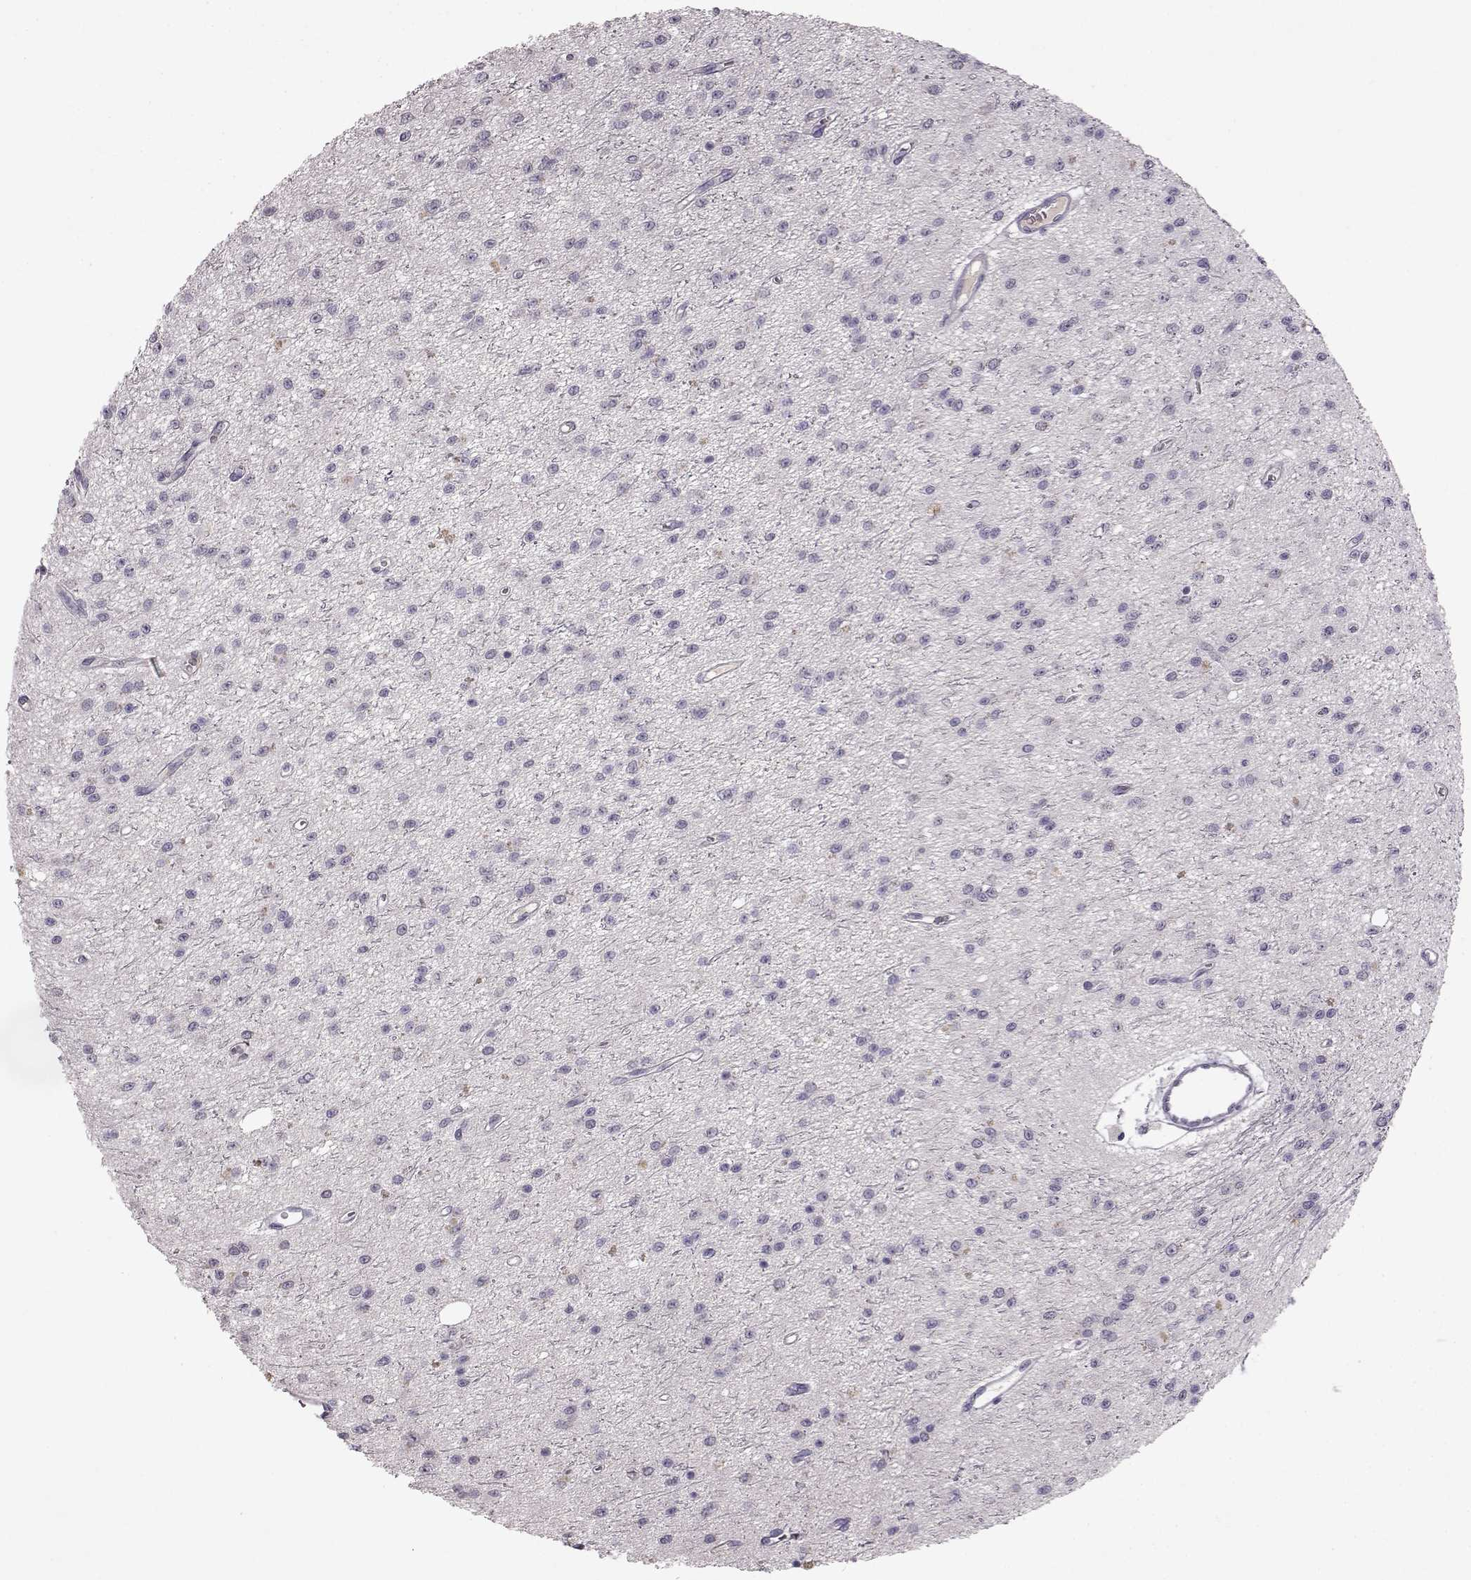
{"staining": {"intensity": "negative", "quantity": "none", "location": "none"}, "tissue": "glioma", "cell_type": "Tumor cells", "image_type": "cancer", "snomed": [{"axis": "morphology", "description": "Glioma, malignant, Low grade"}, {"axis": "topography", "description": "Brain"}], "caption": "Immunohistochemistry micrograph of human glioma stained for a protein (brown), which reveals no staining in tumor cells.", "gene": "SPAG17", "patient": {"sex": "female", "age": 45}}